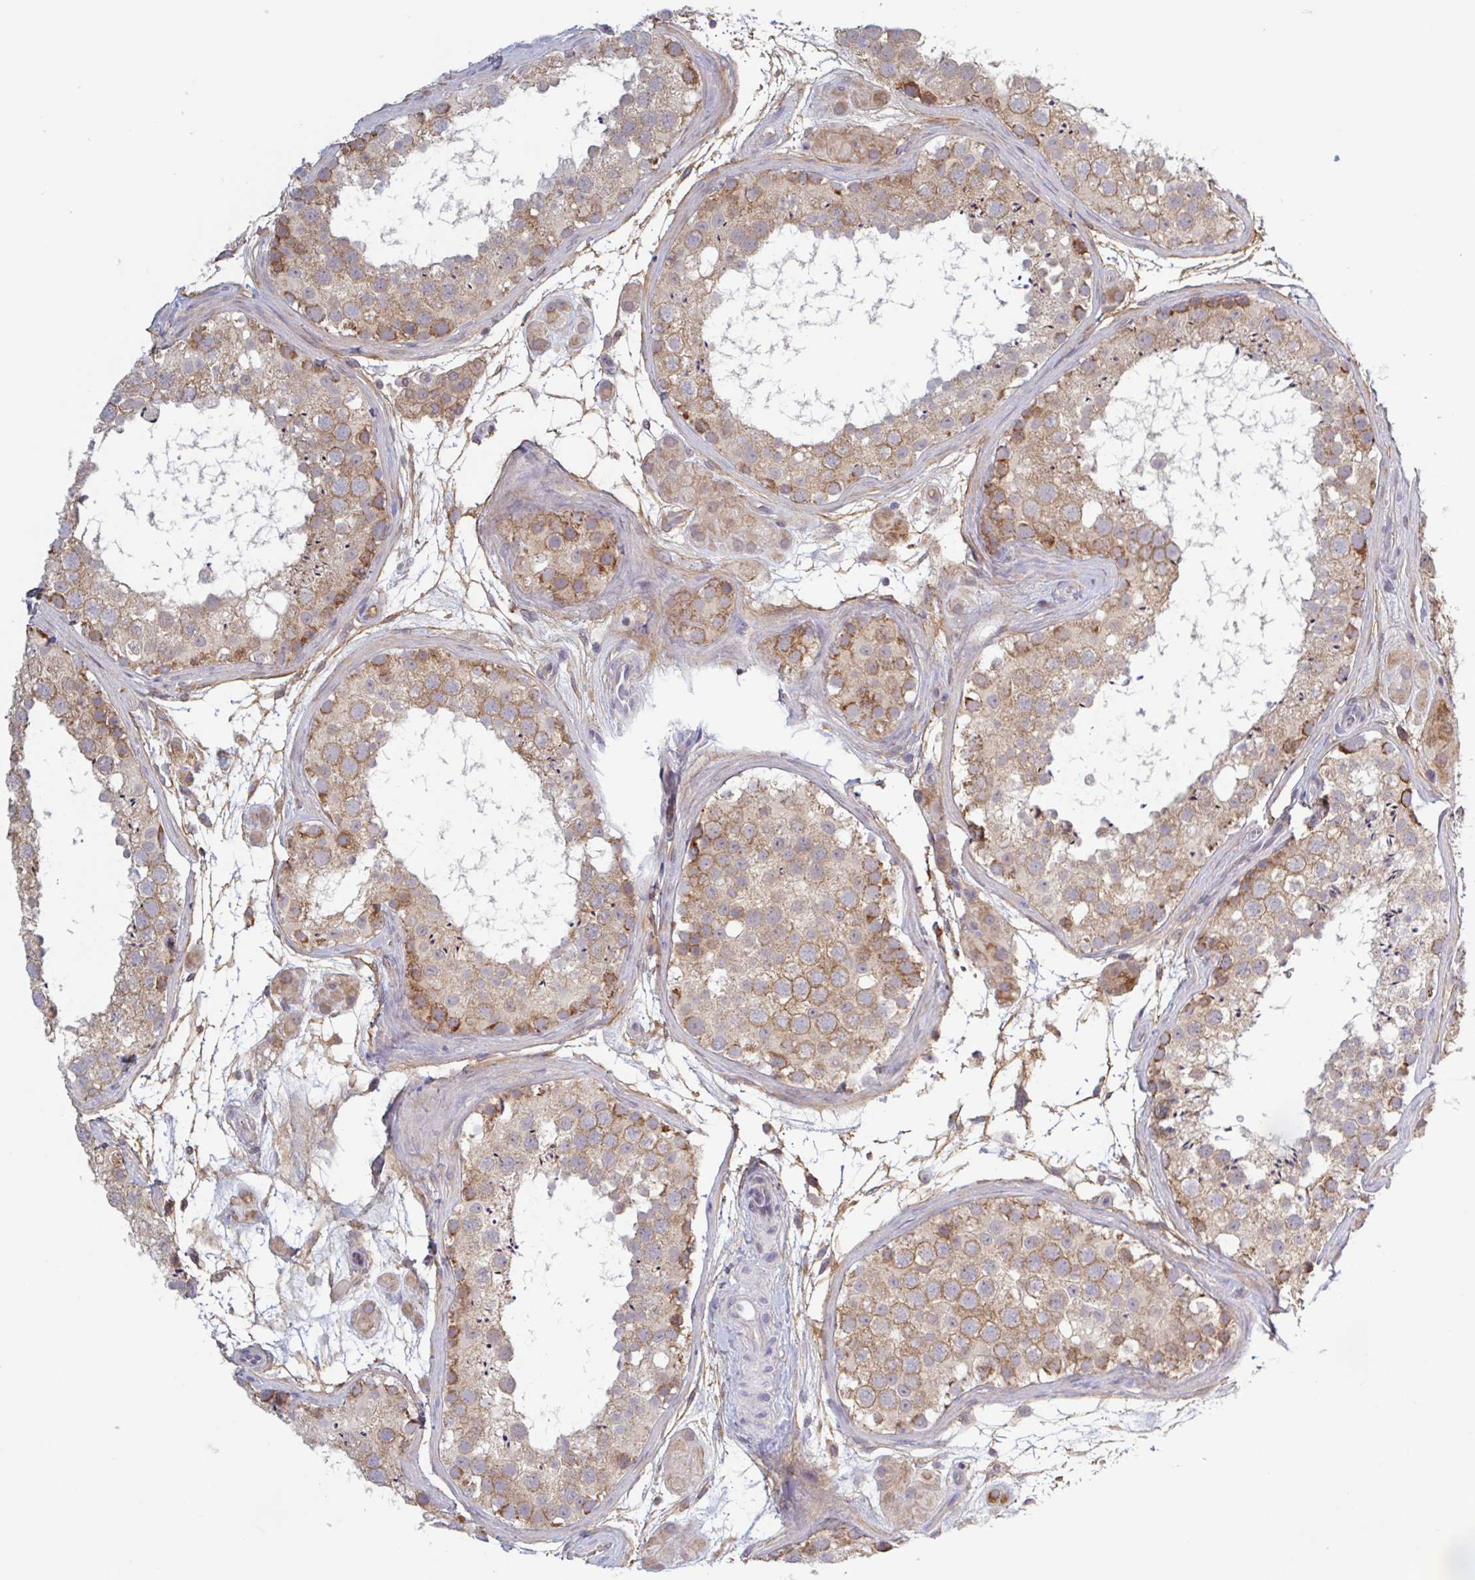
{"staining": {"intensity": "moderate", "quantity": ">75%", "location": "cytoplasmic/membranous"}, "tissue": "testis", "cell_type": "Cells in seminiferous ducts", "image_type": "normal", "snomed": [{"axis": "morphology", "description": "Normal tissue, NOS"}, {"axis": "topography", "description": "Testis"}], "caption": "Protein expression by immunohistochemistry (IHC) demonstrates moderate cytoplasmic/membranous expression in about >75% of cells in seminiferous ducts in unremarkable testis.", "gene": "SURF1", "patient": {"sex": "male", "age": 41}}